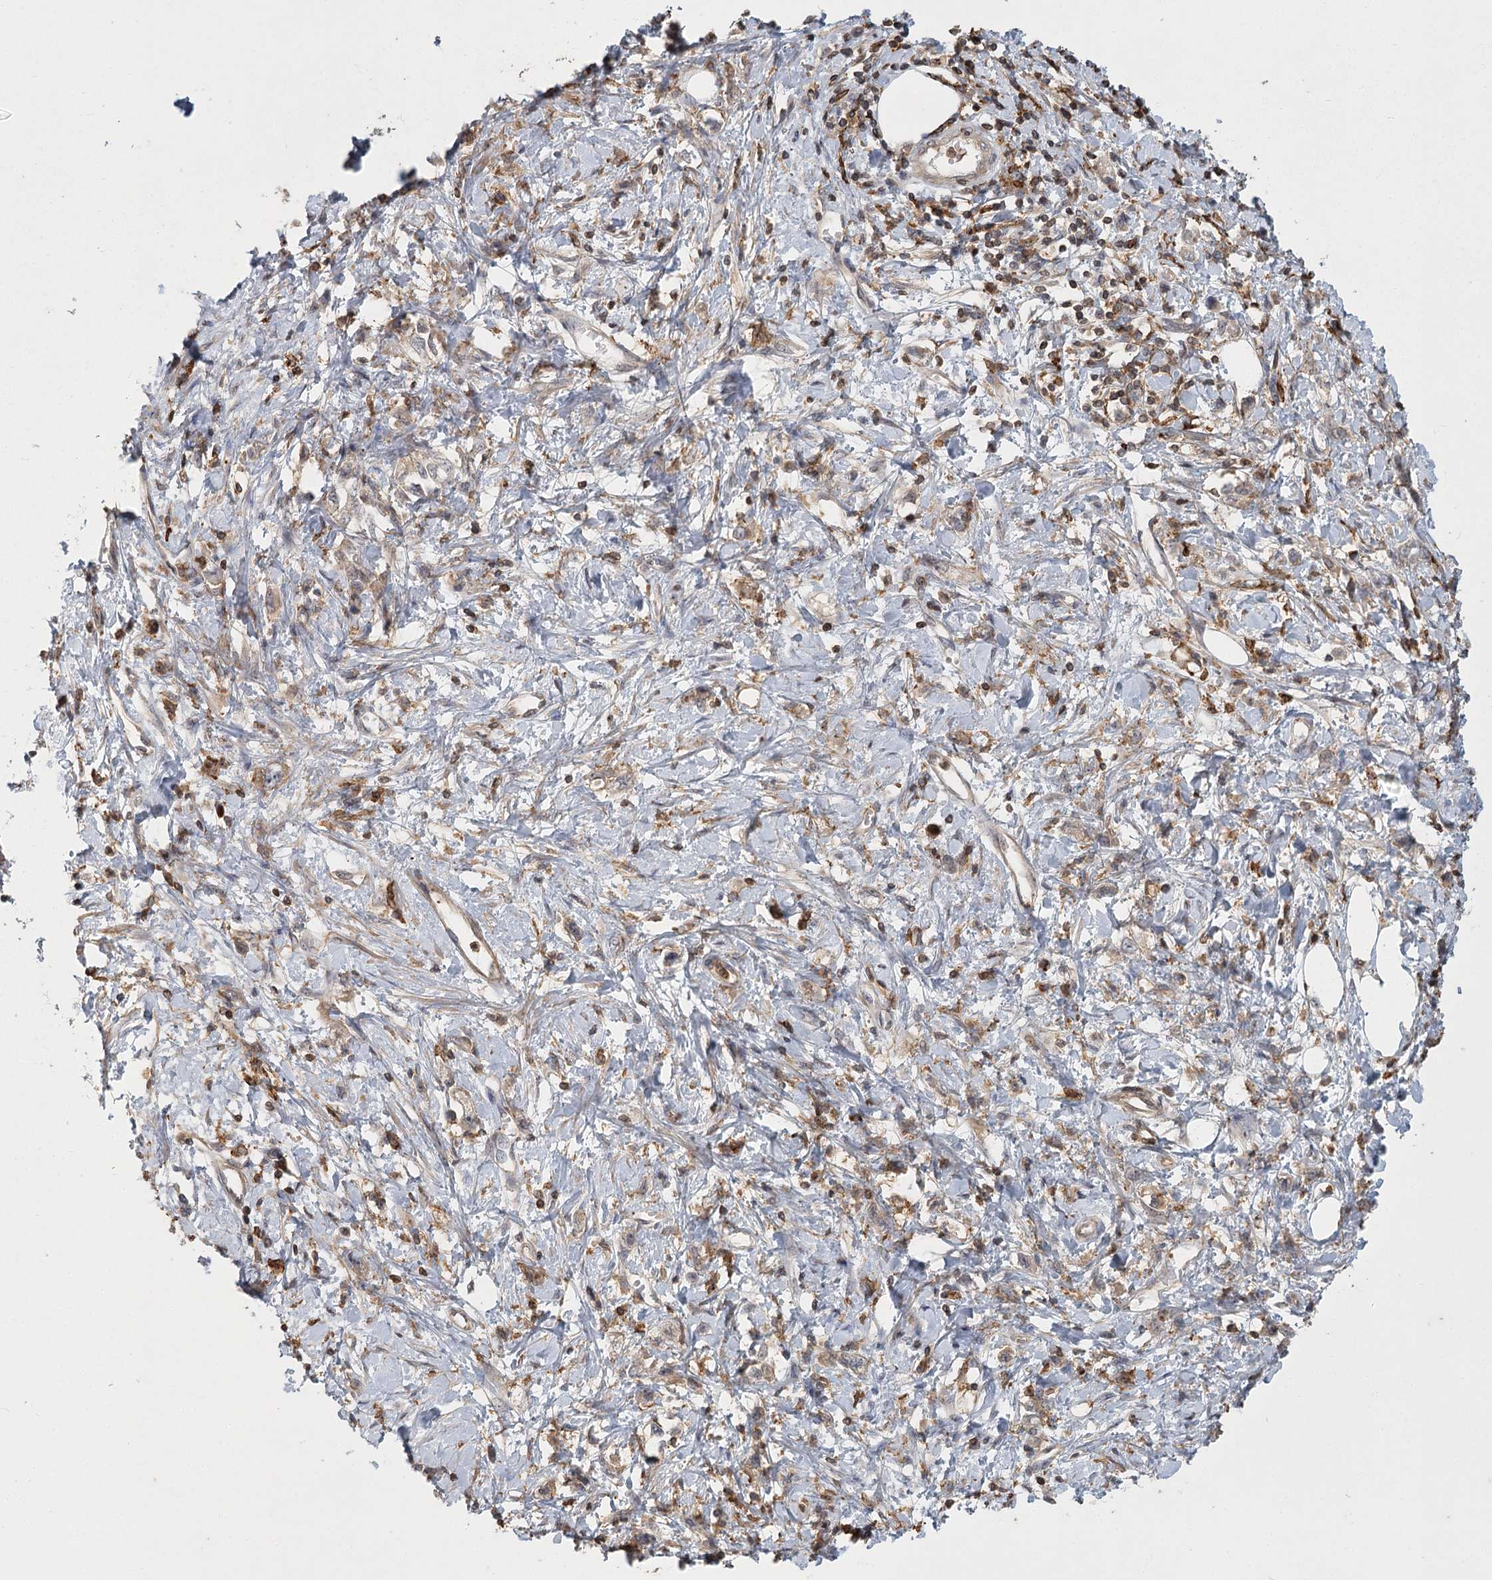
{"staining": {"intensity": "negative", "quantity": "none", "location": "none"}, "tissue": "stomach cancer", "cell_type": "Tumor cells", "image_type": "cancer", "snomed": [{"axis": "morphology", "description": "Adenocarcinoma, NOS"}, {"axis": "topography", "description": "Stomach"}], "caption": "This is an IHC photomicrograph of stomach cancer (adenocarcinoma). There is no staining in tumor cells.", "gene": "MEPE", "patient": {"sex": "female", "age": 76}}